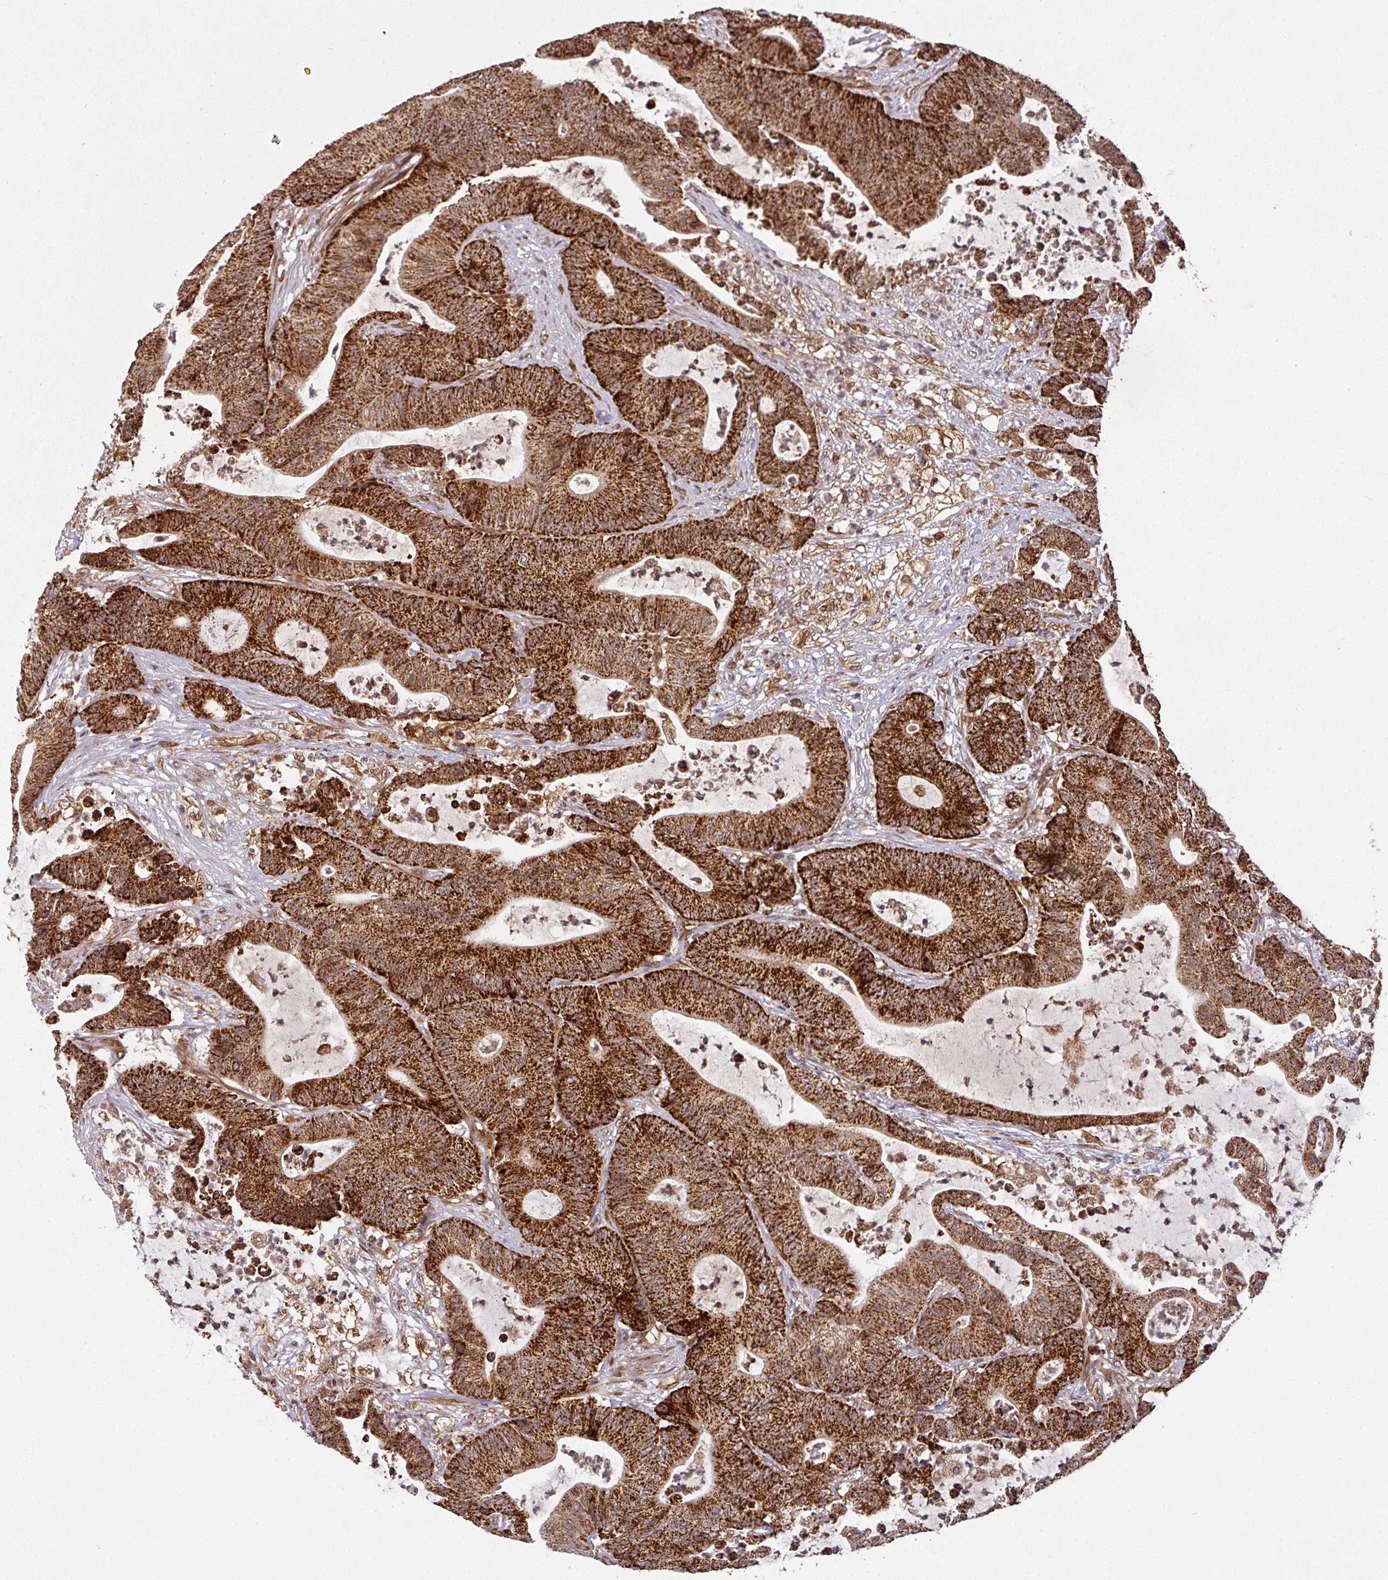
{"staining": {"intensity": "strong", "quantity": ">75%", "location": "cytoplasmic/membranous"}, "tissue": "colorectal cancer", "cell_type": "Tumor cells", "image_type": "cancer", "snomed": [{"axis": "morphology", "description": "Adenocarcinoma, NOS"}, {"axis": "topography", "description": "Colon"}], "caption": "Protein analysis of adenocarcinoma (colorectal) tissue reveals strong cytoplasmic/membranous positivity in about >75% of tumor cells.", "gene": "TRAP1", "patient": {"sex": "female", "age": 84}}